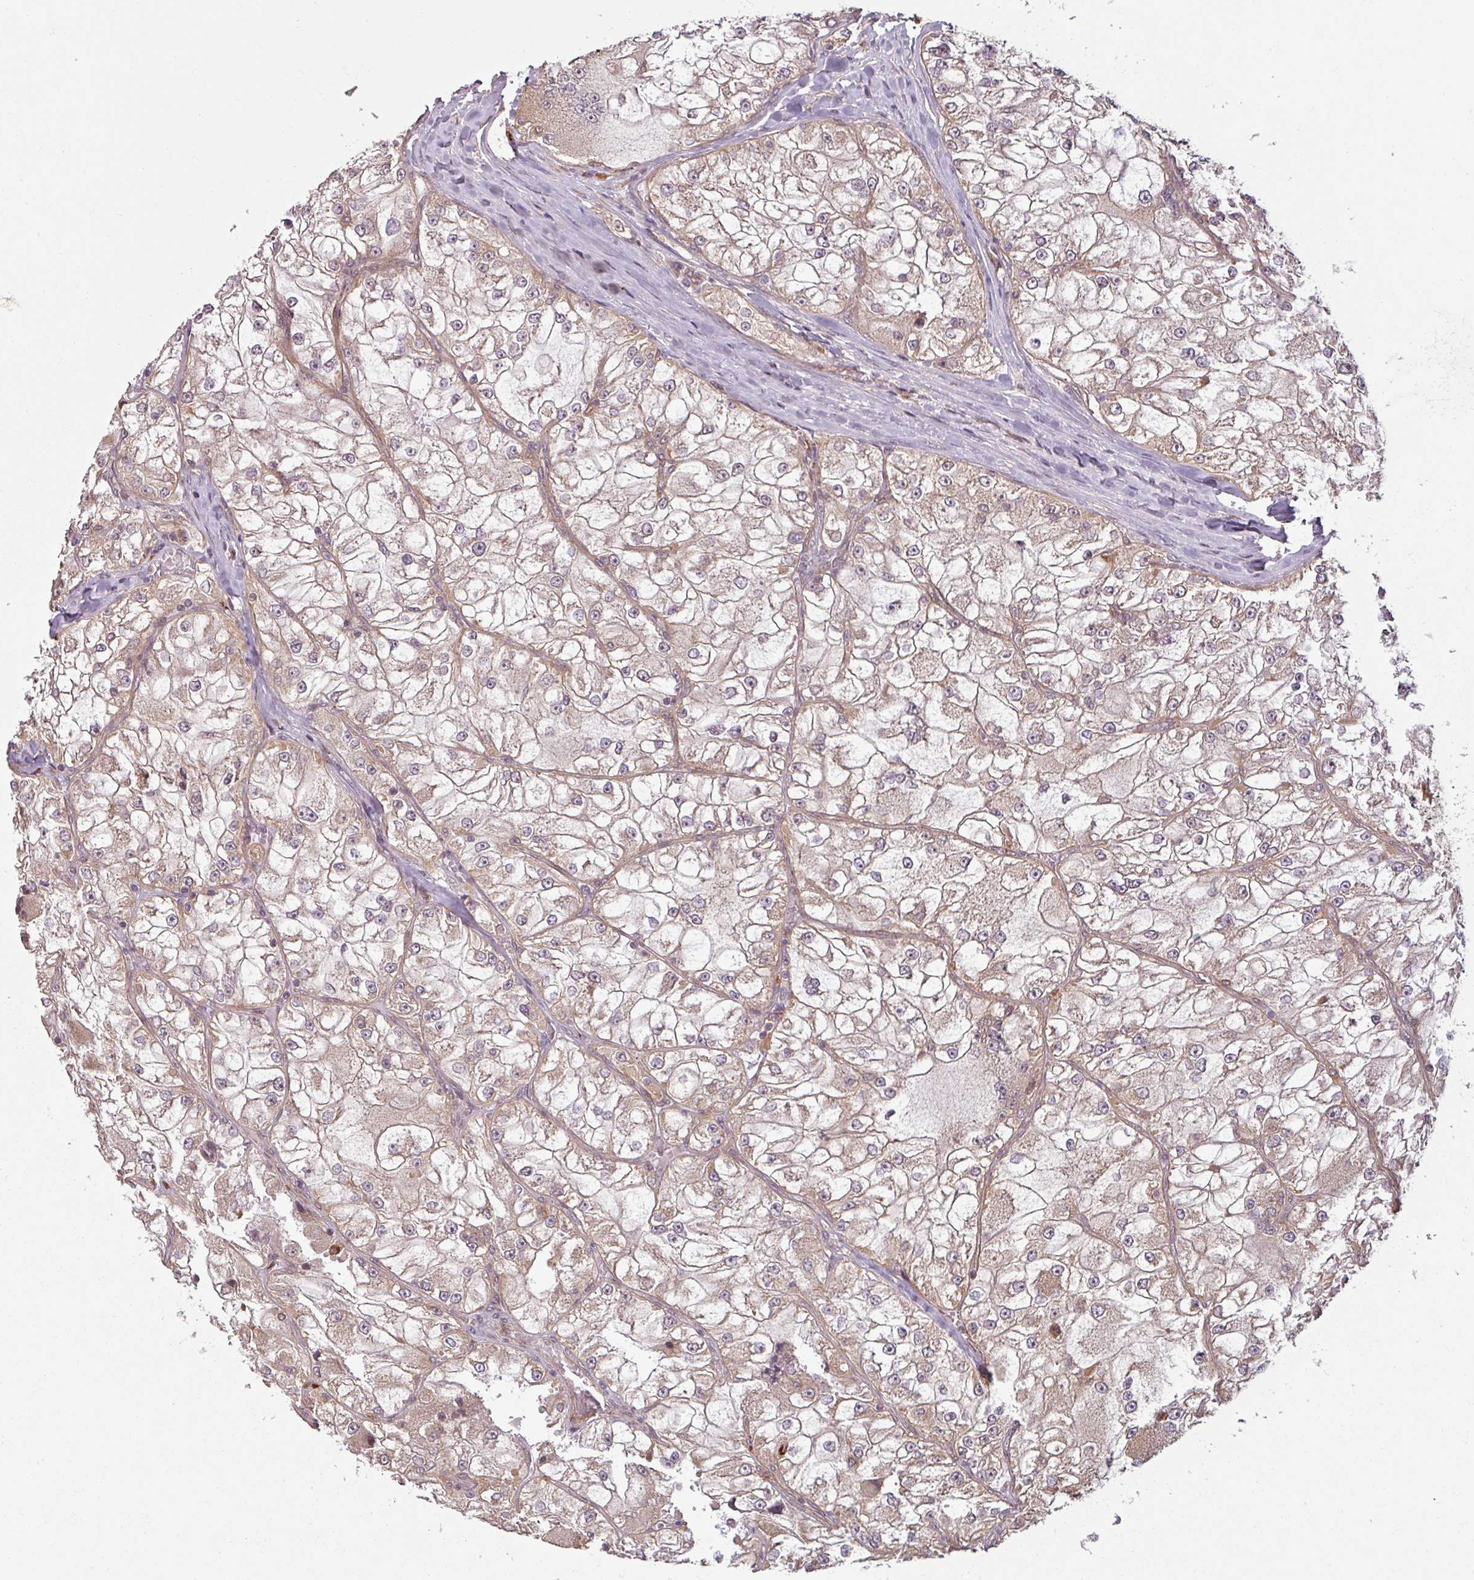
{"staining": {"intensity": "weak", "quantity": ">75%", "location": "cytoplasmic/membranous"}, "tissue": "renal cancer", "cell_type": "Tumor cells", "image_type": "cancer", "snomed": [{"axis": "morphology", "description": "Adenocarcinoma, NOS"}, {"axis": "topography", "description": "Kidney"}], "caption": "Immunohistochemical staining of renal cancer (adenocarcinoma) demonstrates low levels of weak cytoplasmic/membranous protein staining in about >75% of tumor cells.", "gene": "DIMT1", "patient": {"sex": "female", "age": 72}}